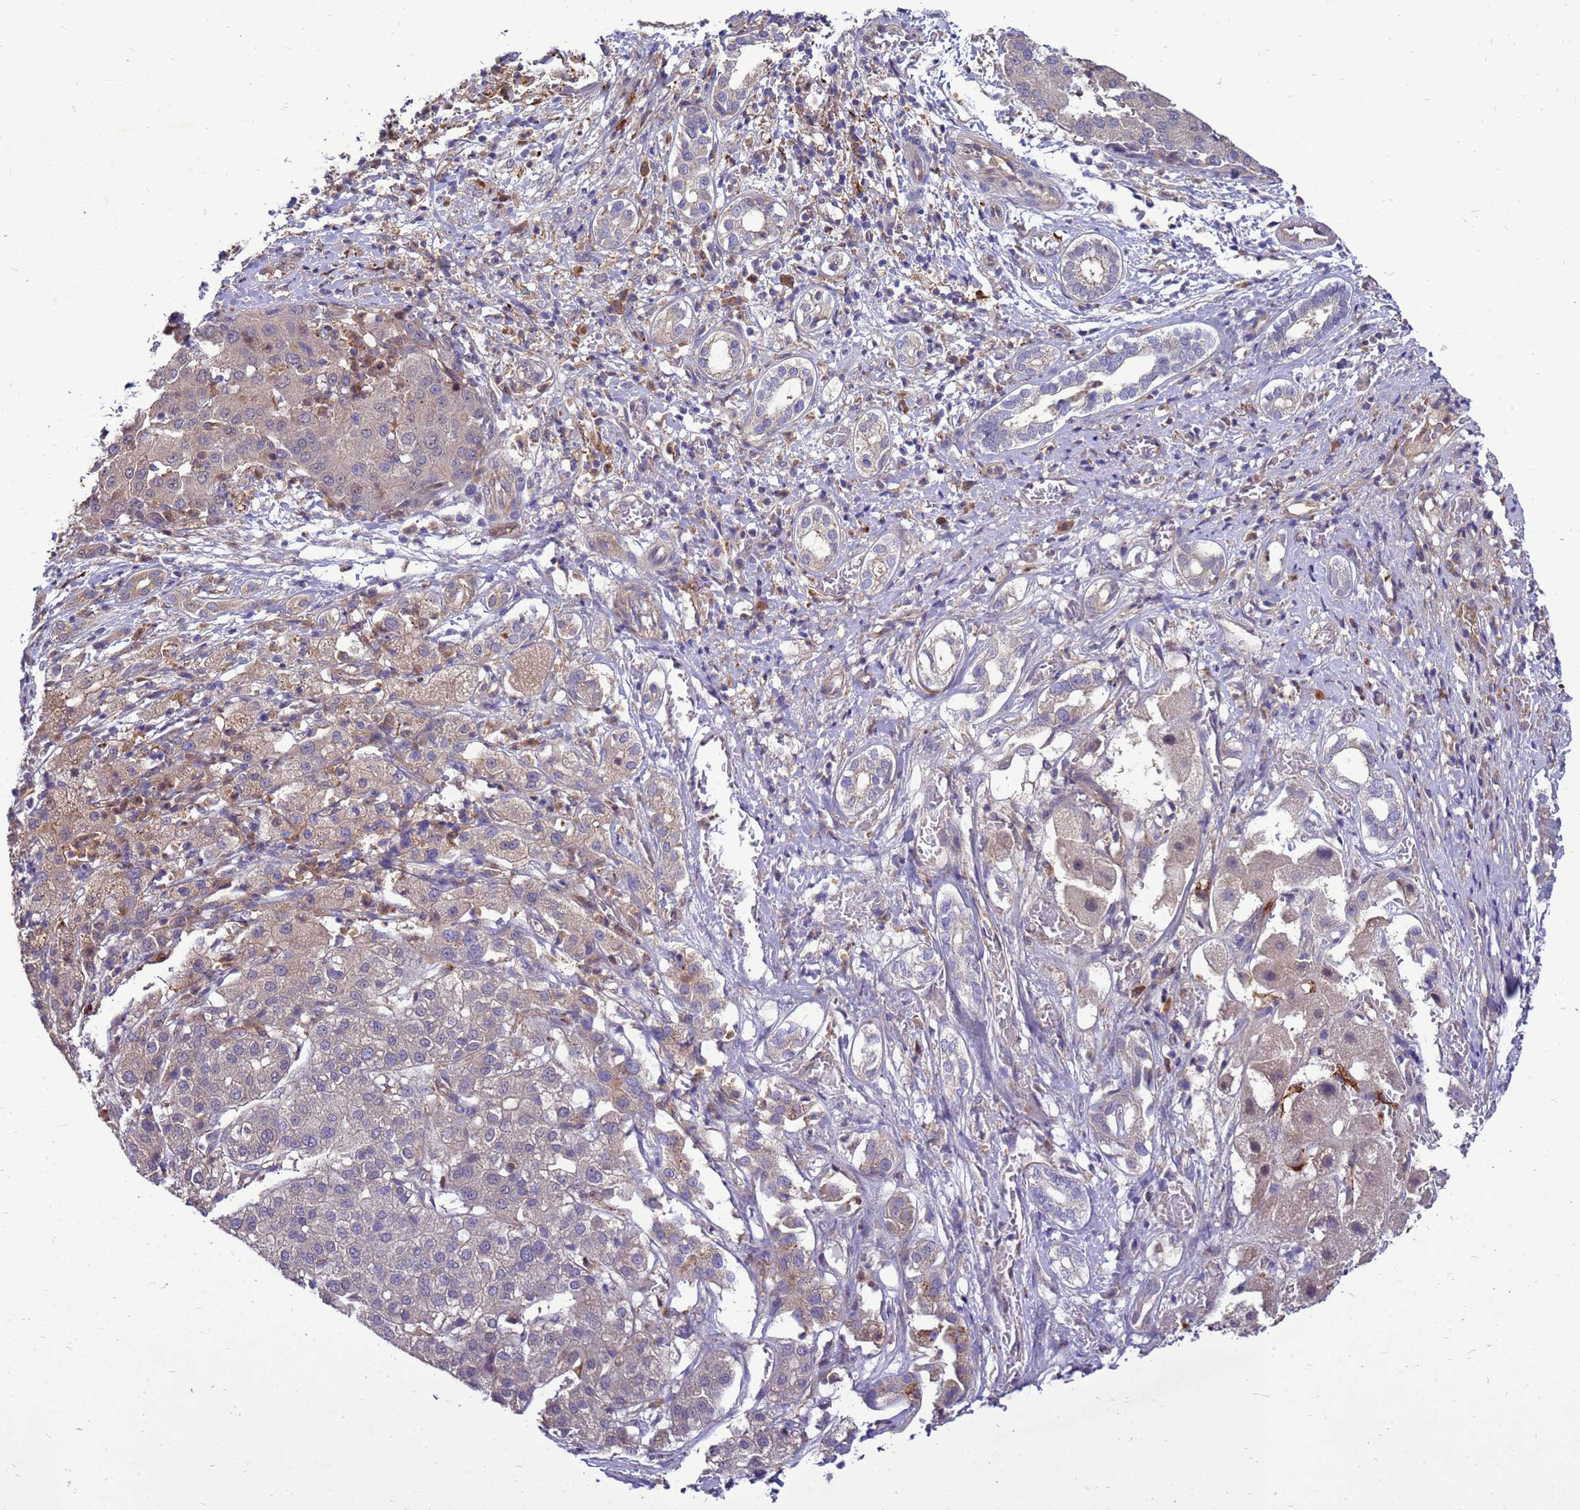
{"staining": {"intensity": "negative", "quantity": "none", "location": "none"}, "tissue": "liver cancer", "cell_type": "Tumor cells", "image_type": "cancer", "snomed": [{"axis": "morphology", "description": "Carcinoma, Hepatocellular, NOS"}, {"axis": "topography", "description": "Liver"}], "caption": "An IHC micrograph of hepatocellular carcinoma (liver) is shown. There is no staining in tumor cells of hepatocellular carcinoma (liver). (Stains: DAB (3,3'-diaminobenzidine) immunohistochemistry with hematoxylin counter stain, Microscopy: brightfield microscopy at high magnification).", "gene": "RNF215", "patient": {"sex": "male", "age": 65}}